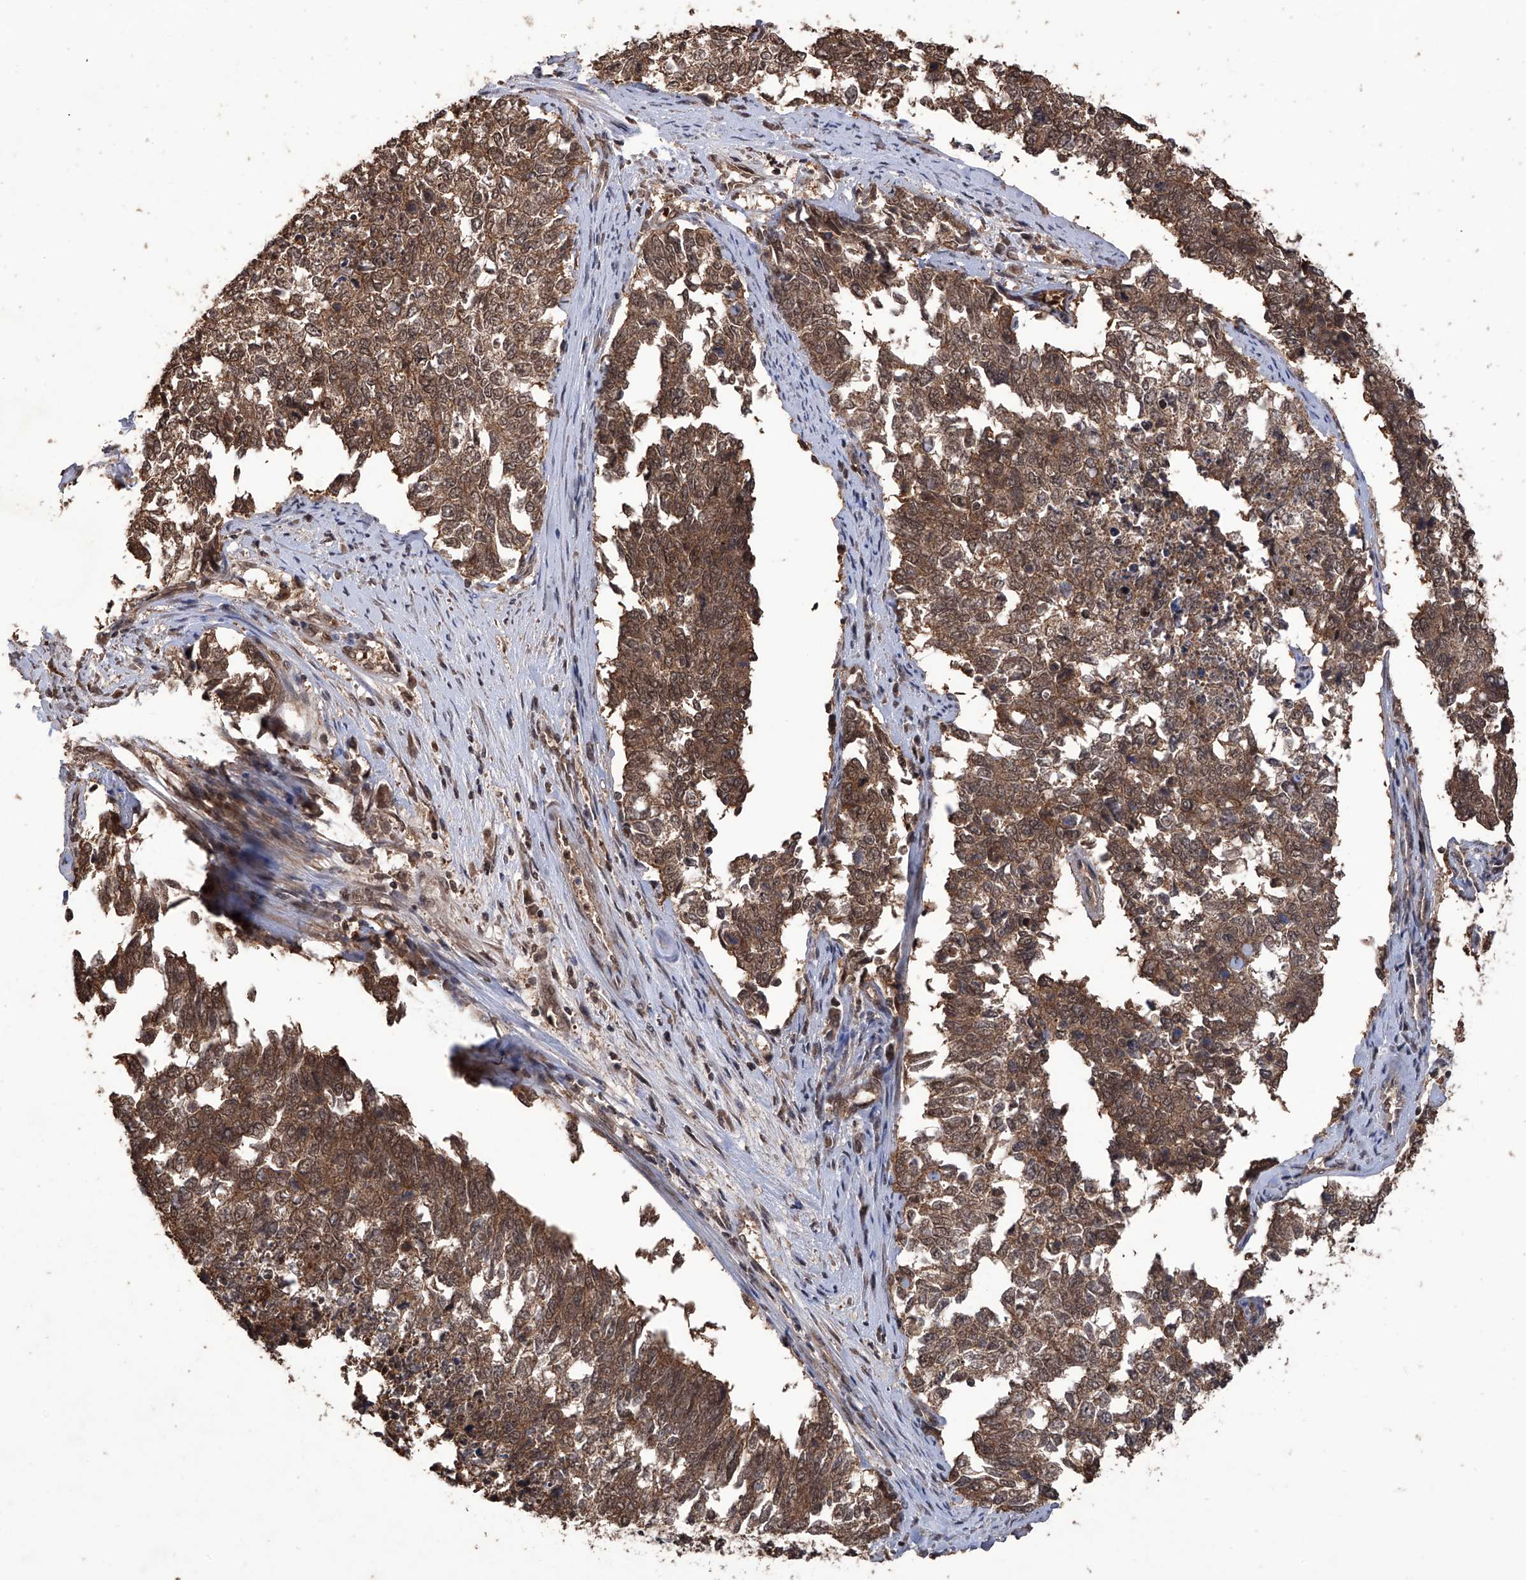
{"staining": {"intensity": "moderate", "quantity": ">75%", "location": "cytoplasmic/membranous,nuclear"}, "tissue": "cervical cancer", "cell_type": "Tumor cells", "image_type": "cancer", "snomed": [{"axis": "morphology", "description": "Squamous cell carcinoma, NOS"}, {"axis": "topography", "description": "Cervix"}], "caption": "Moderate cytoplasmic/membranous and nuclear expression for a protein is seen in about >75% of tumor cells of squamous cell carcinoma (cervical) using immunohistochemistry.", "gene": "LYSMD4", "patient": {"sex": "female", "age": 63}}